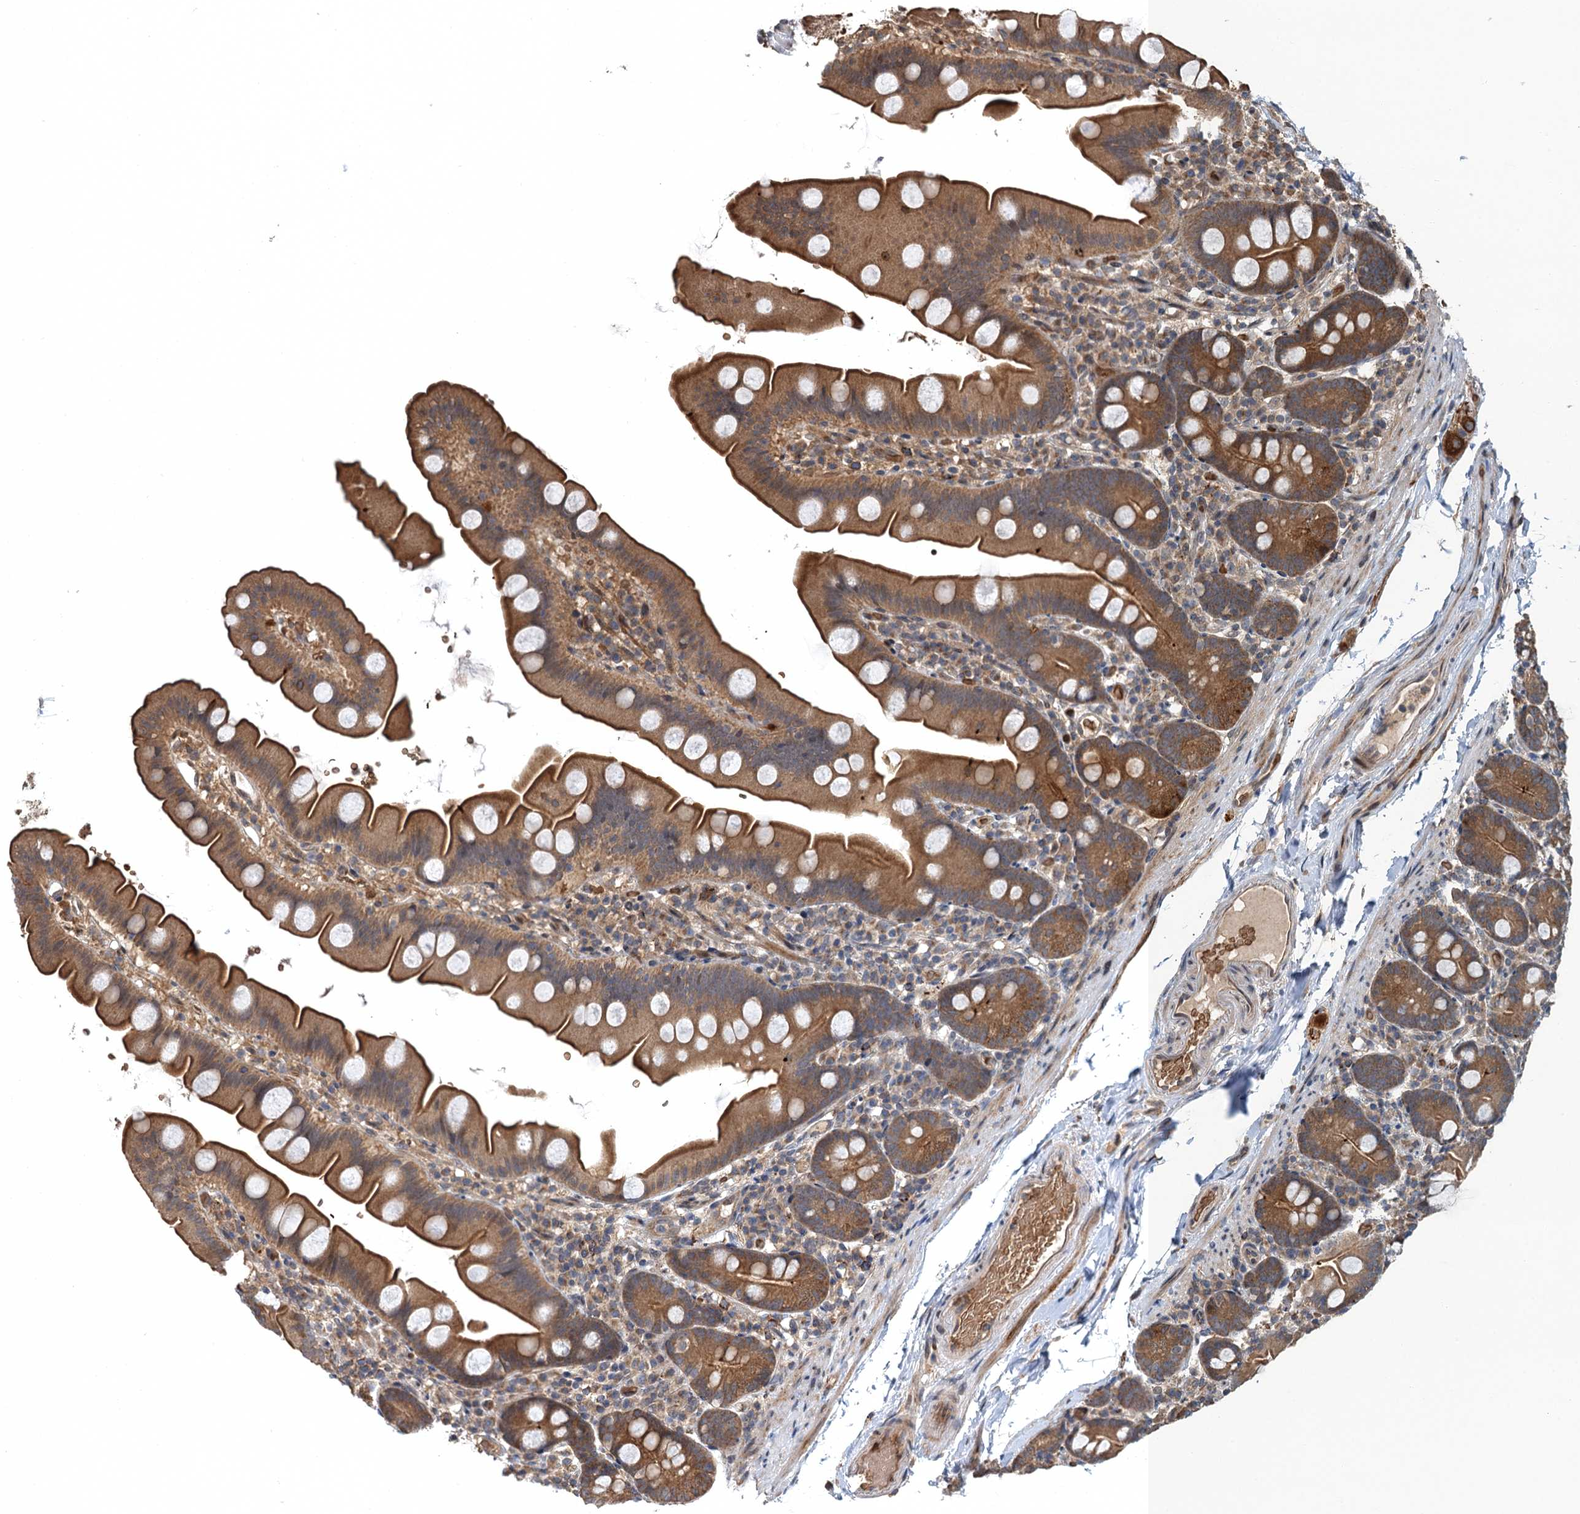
{"staining": {"intensity": "moderate", "quantity": "25%-75%", "location": "cytoplasmic/membranous"}, "tissue": "small intestine", "cell_type": "Glandular cells", "image_type": "normal", "snomed": [{"axis": "morphology", "description": "Normal tissue, NOS"}, {"axis": "topography", "description": "Small intestine"}], "caption": "This is a micrograph of immunohistochemistry (IHC) staining of unremarkable small intestine, which shows moderate staining in the cytoplasmic/membranous of glandular cells.", "gene": "SNX32", "patient": {"sex": "female", "age": 68}}